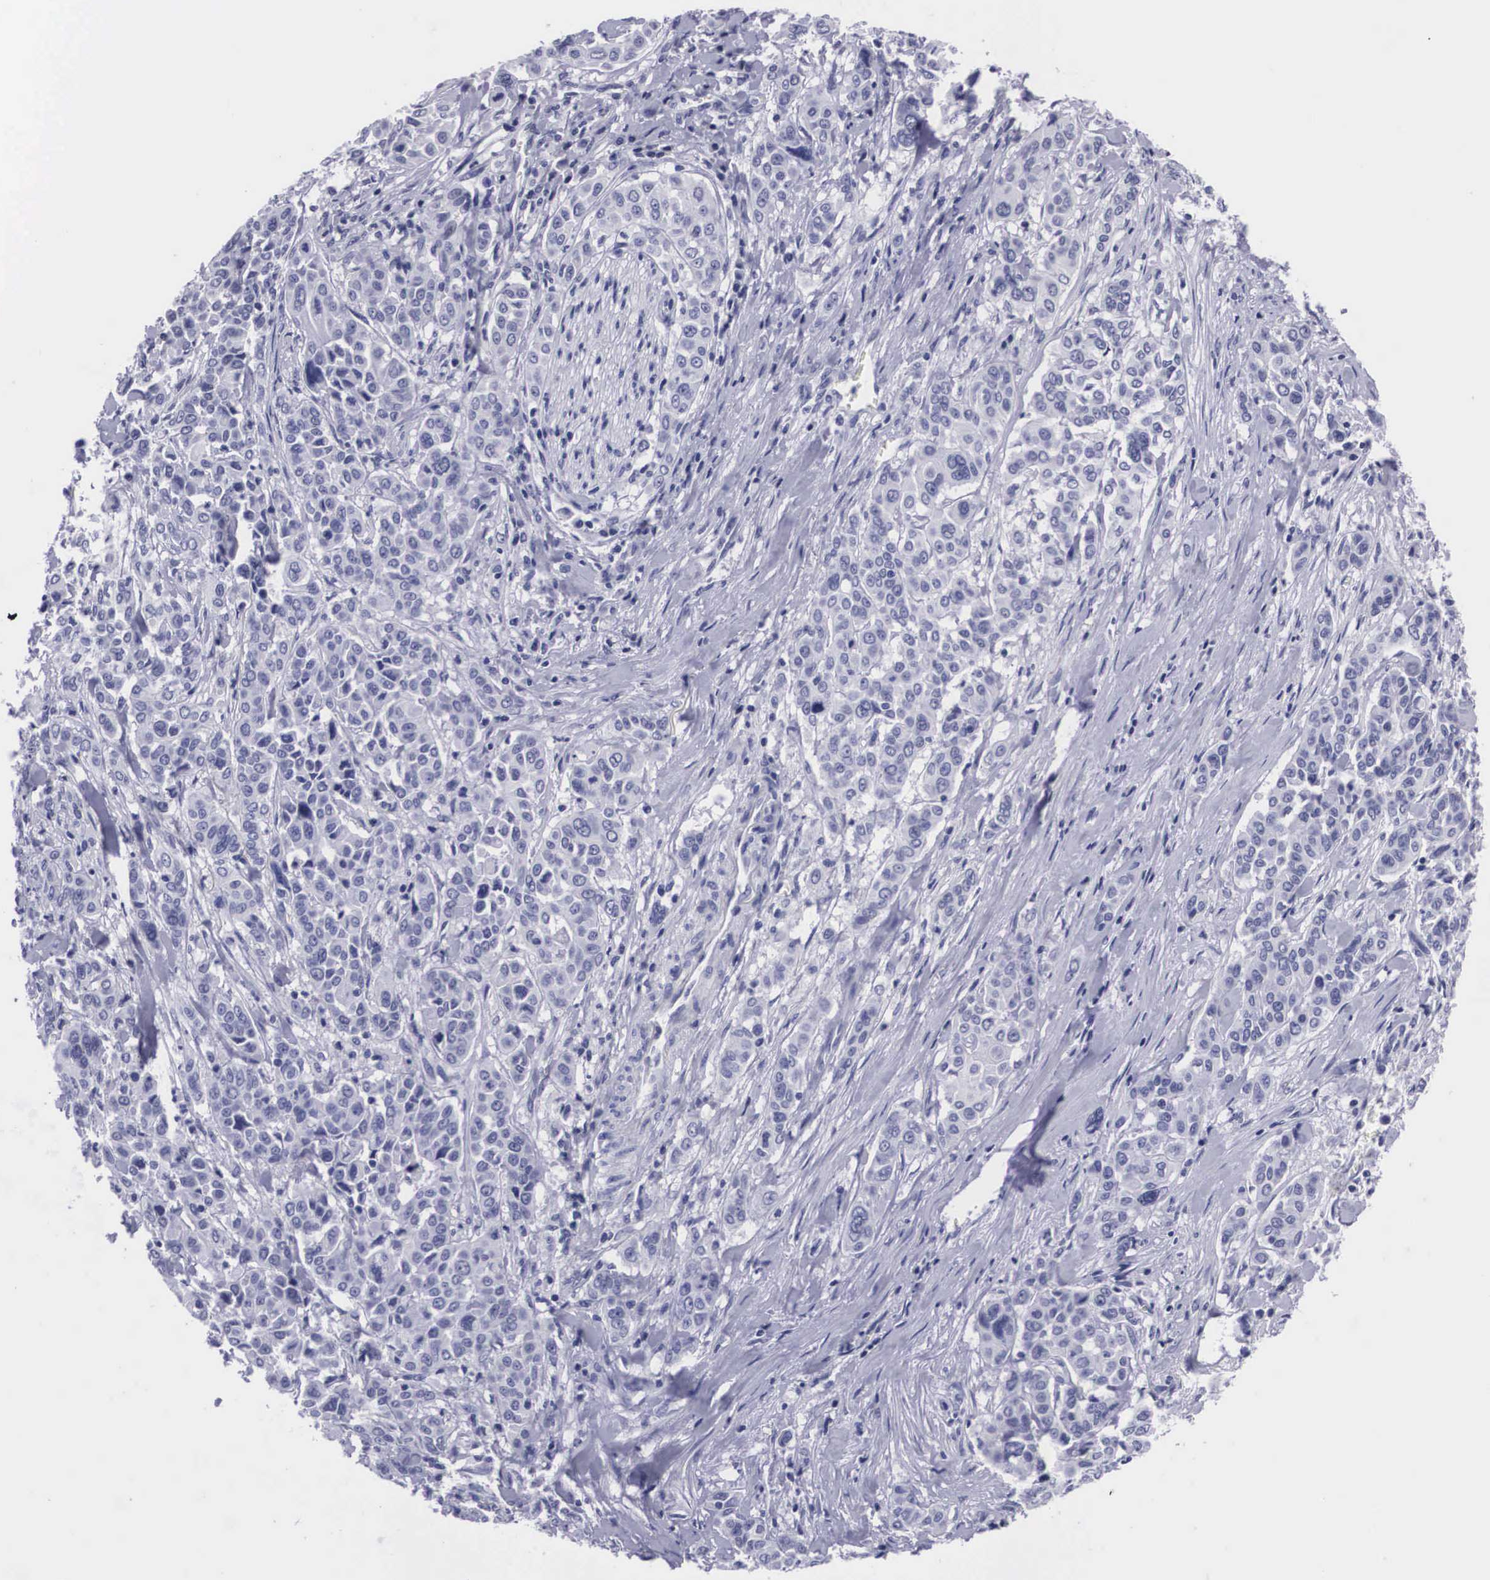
{"staining": {"intensity": "negative", "quantity": "none", "location": "none"}, "tissue": "pancreatic cancer", "cell_type": "Tumor cells", "image_type": "cancer", "snomed": [{"axis": "morphology", "description": "Adenocarcinoma, NOS"}, {"axis": "topography", "description": "Pancreas"}], "caption": "Human pancreatic cancer (adenocarcinoma) stained for a protein using immunohistochemistry (IHC) shows no staining in tumor cells.", "gene": "C22orf31", "patient": {"sex": "female", "age": 52}}